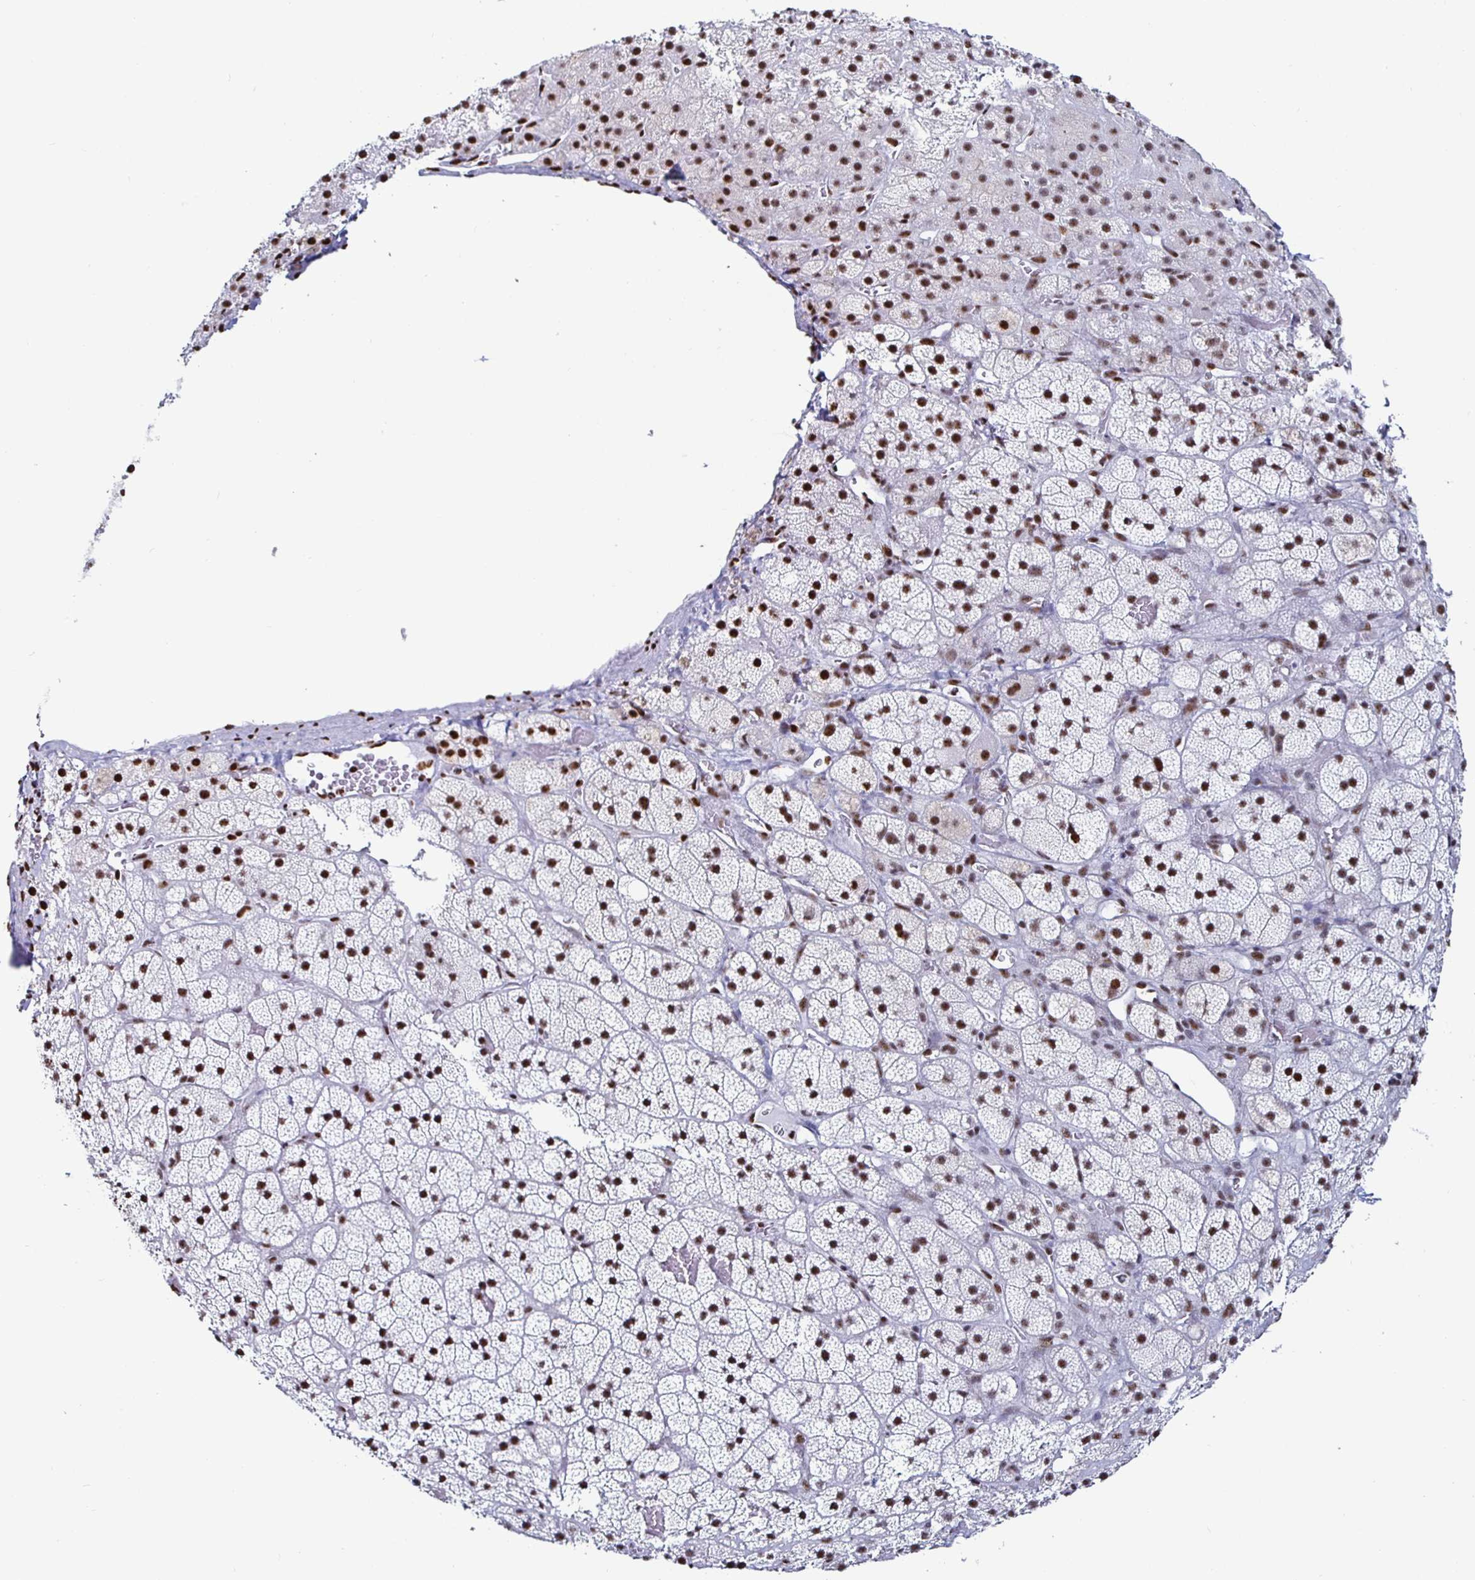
{"staining": {"intensity": "strong", "quantity": "25%-75%", "location": "nuclear"}, "tissue": "adrenal gland", "cell_type": "Glandular cells", "image_type": "normal", "snomed": [{"axis": "morphology", "description": "Normal tissue, NOS"}, {"axis": "topography", "description": "Adrenal gland"}], "caption": "Immunohistochemical staining of unremarkable human adrenal gland displays strong nuclear protein staining in about 25%-75% of glandular cells. (Stains: DAB (3,3'-diaminobenzidine) in brown, nuclei in blue, Microscopy: brightfield microscopy at high magnification).", "gene": "DDX39B", "patient": {"sex": "male", "age": 57}}